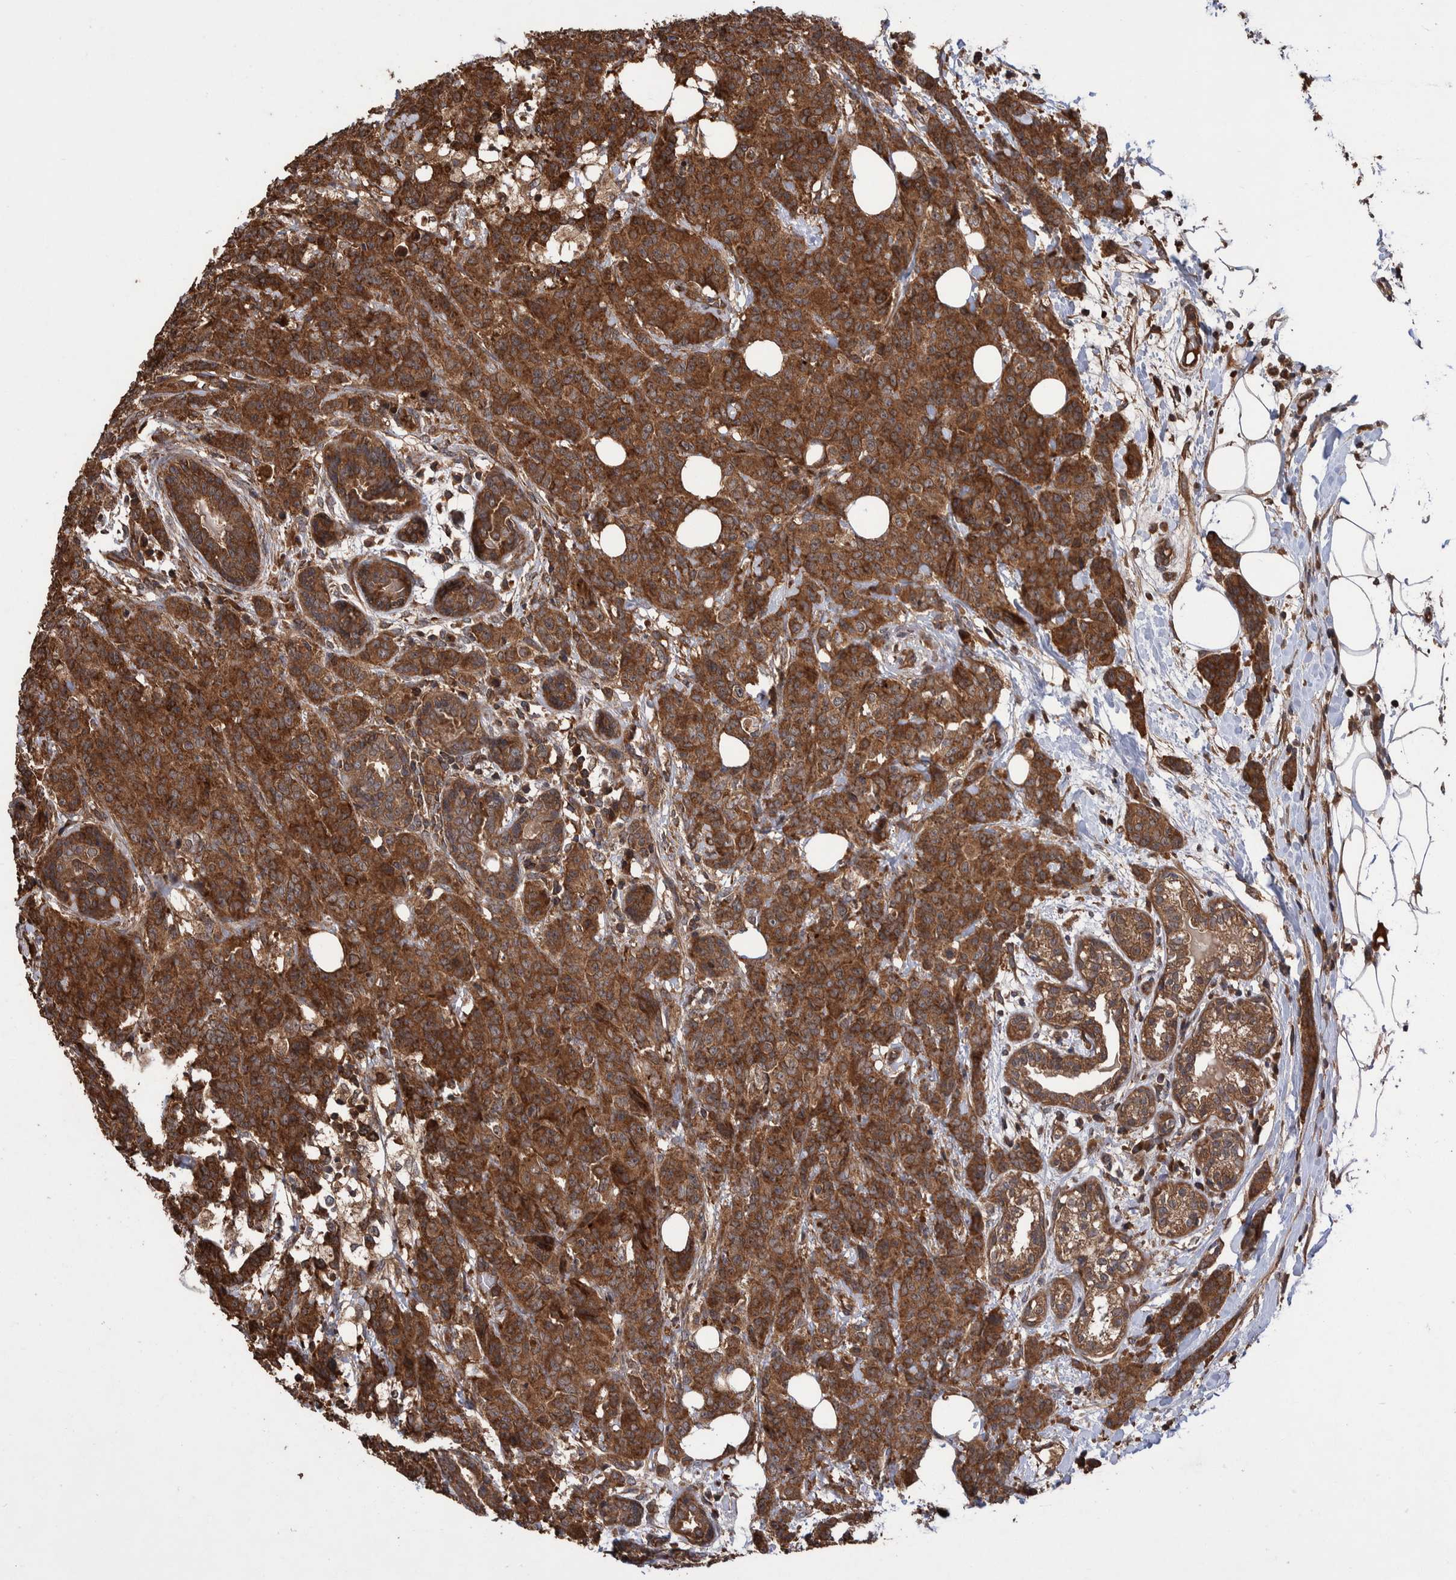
{"staining": {"intensity": "strong", "quantity": ">75%", "location": "cytoplasmic/membranous"}, "tissue": "breast cancer", "cell_type": "Tumor cells", "image_type": "cancer", "snomed": [{"axis": "morphology", "description": "Normal tissue, NOS"}, {"axis": "morphology", "description": "Duct carcinoma"}, {"axis": "topography", "description": "Breast"}], "caption": "DAB immunohistochemical staining of breast cancer (invasive ductal carcinoma) demonstrates strong cytoplasmic/membranous protein staining in approximately >75% of tumor cells. (brown staining indicates protein expression, while blue staining denotes nuclei).", "gene": "VBP1", "patient": {"sex": "female", "age": 40}}